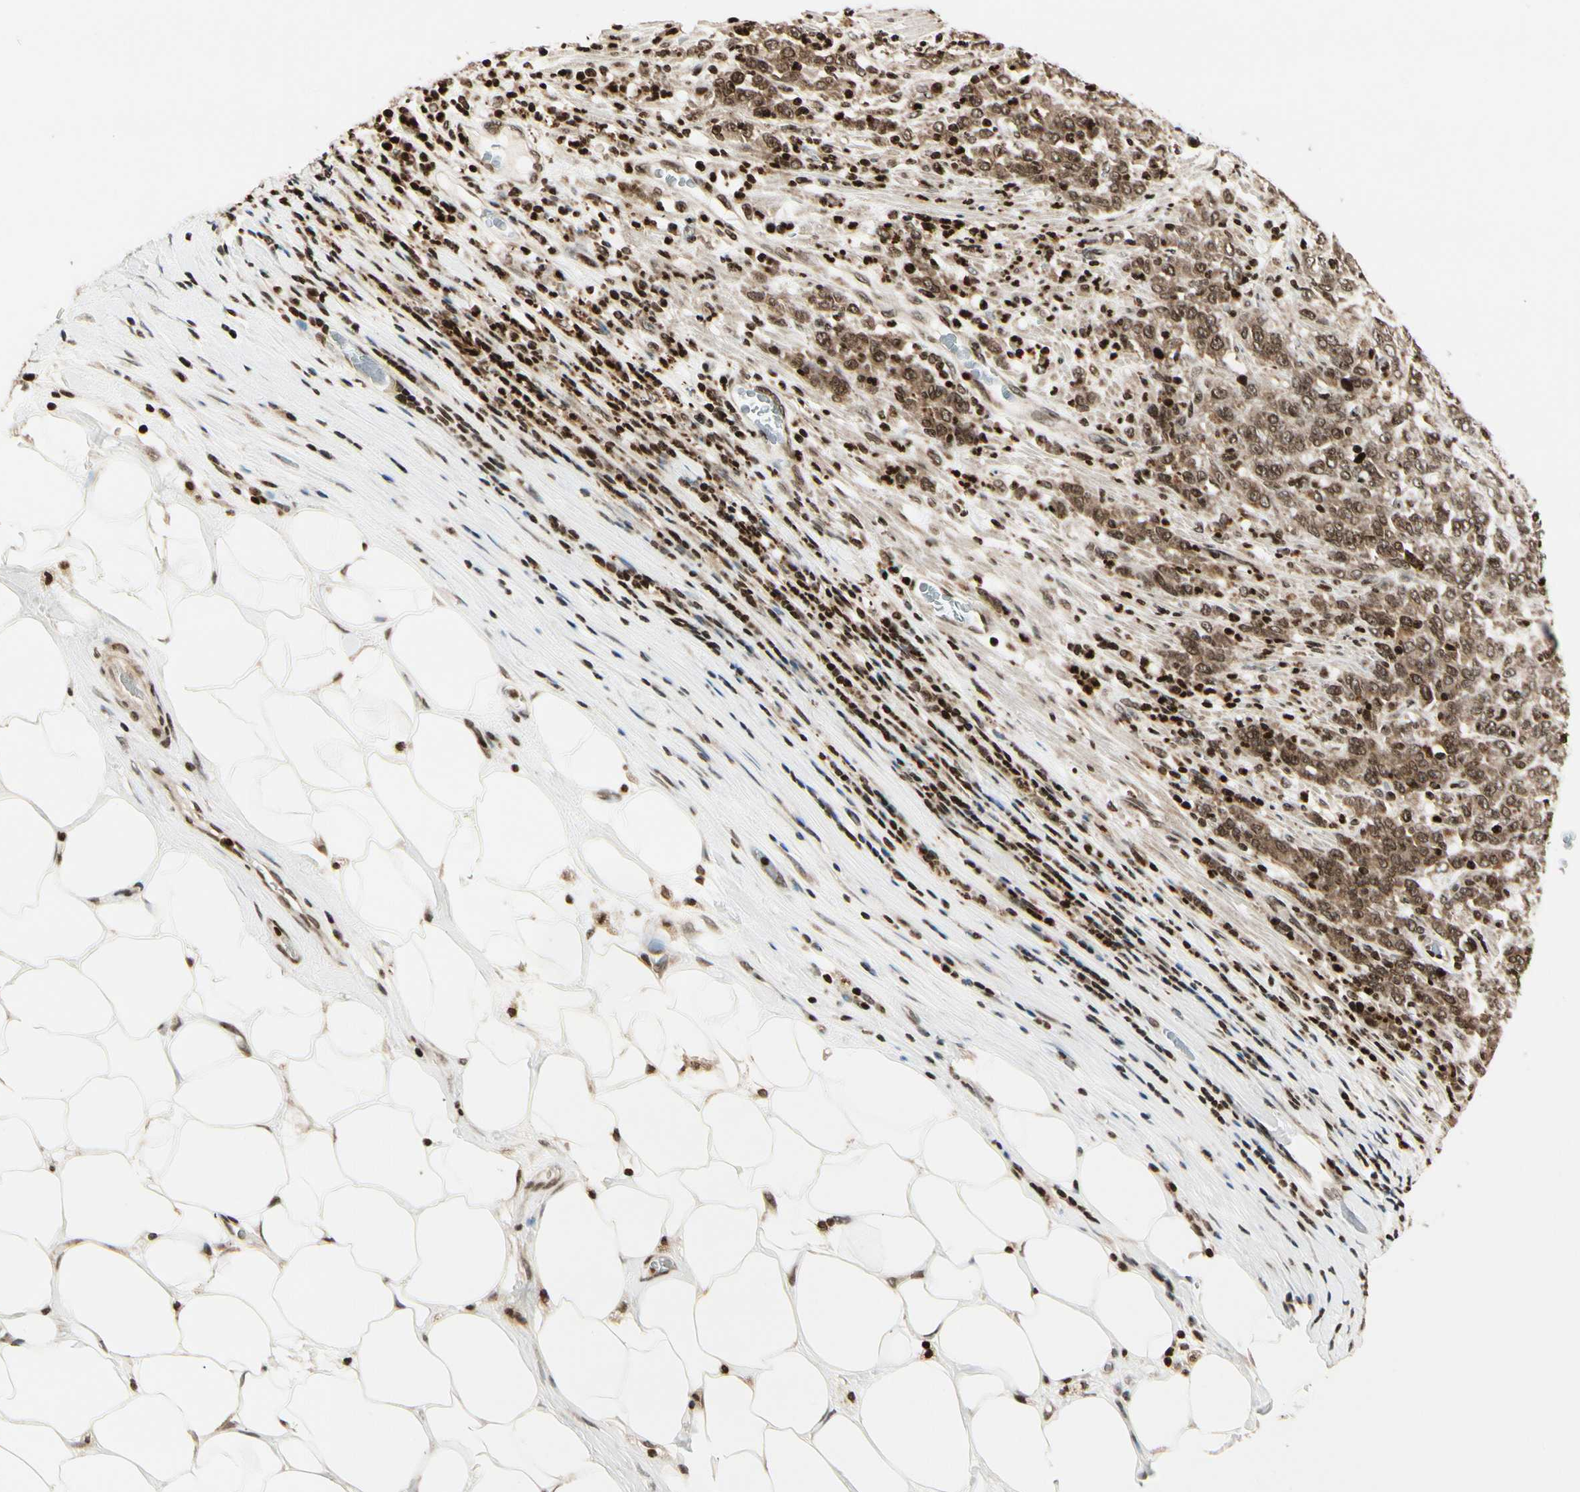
{"staining": {"intensity": "moderate", "quantity": ">75%", "location": "cytoplasmic/membranous,nuclear"}, "tissue": "stomach cancer", "cell_type": "Tumor cells", "image_type": "cancer", "snomed": [{"axis": "morphology", "description": "Adenocarcinoma, NOS"}, {"axis": "topography", "description": "Stomach, lower"}], "caption": "Stomach adenocarcinoma stained with IHC exhibits moderate cytoplasmic/membranous and nuclear expression in about >75% of tumor cells.", "gene": "TSHZ3", "patient": {"sex": "female", "age": 71}}